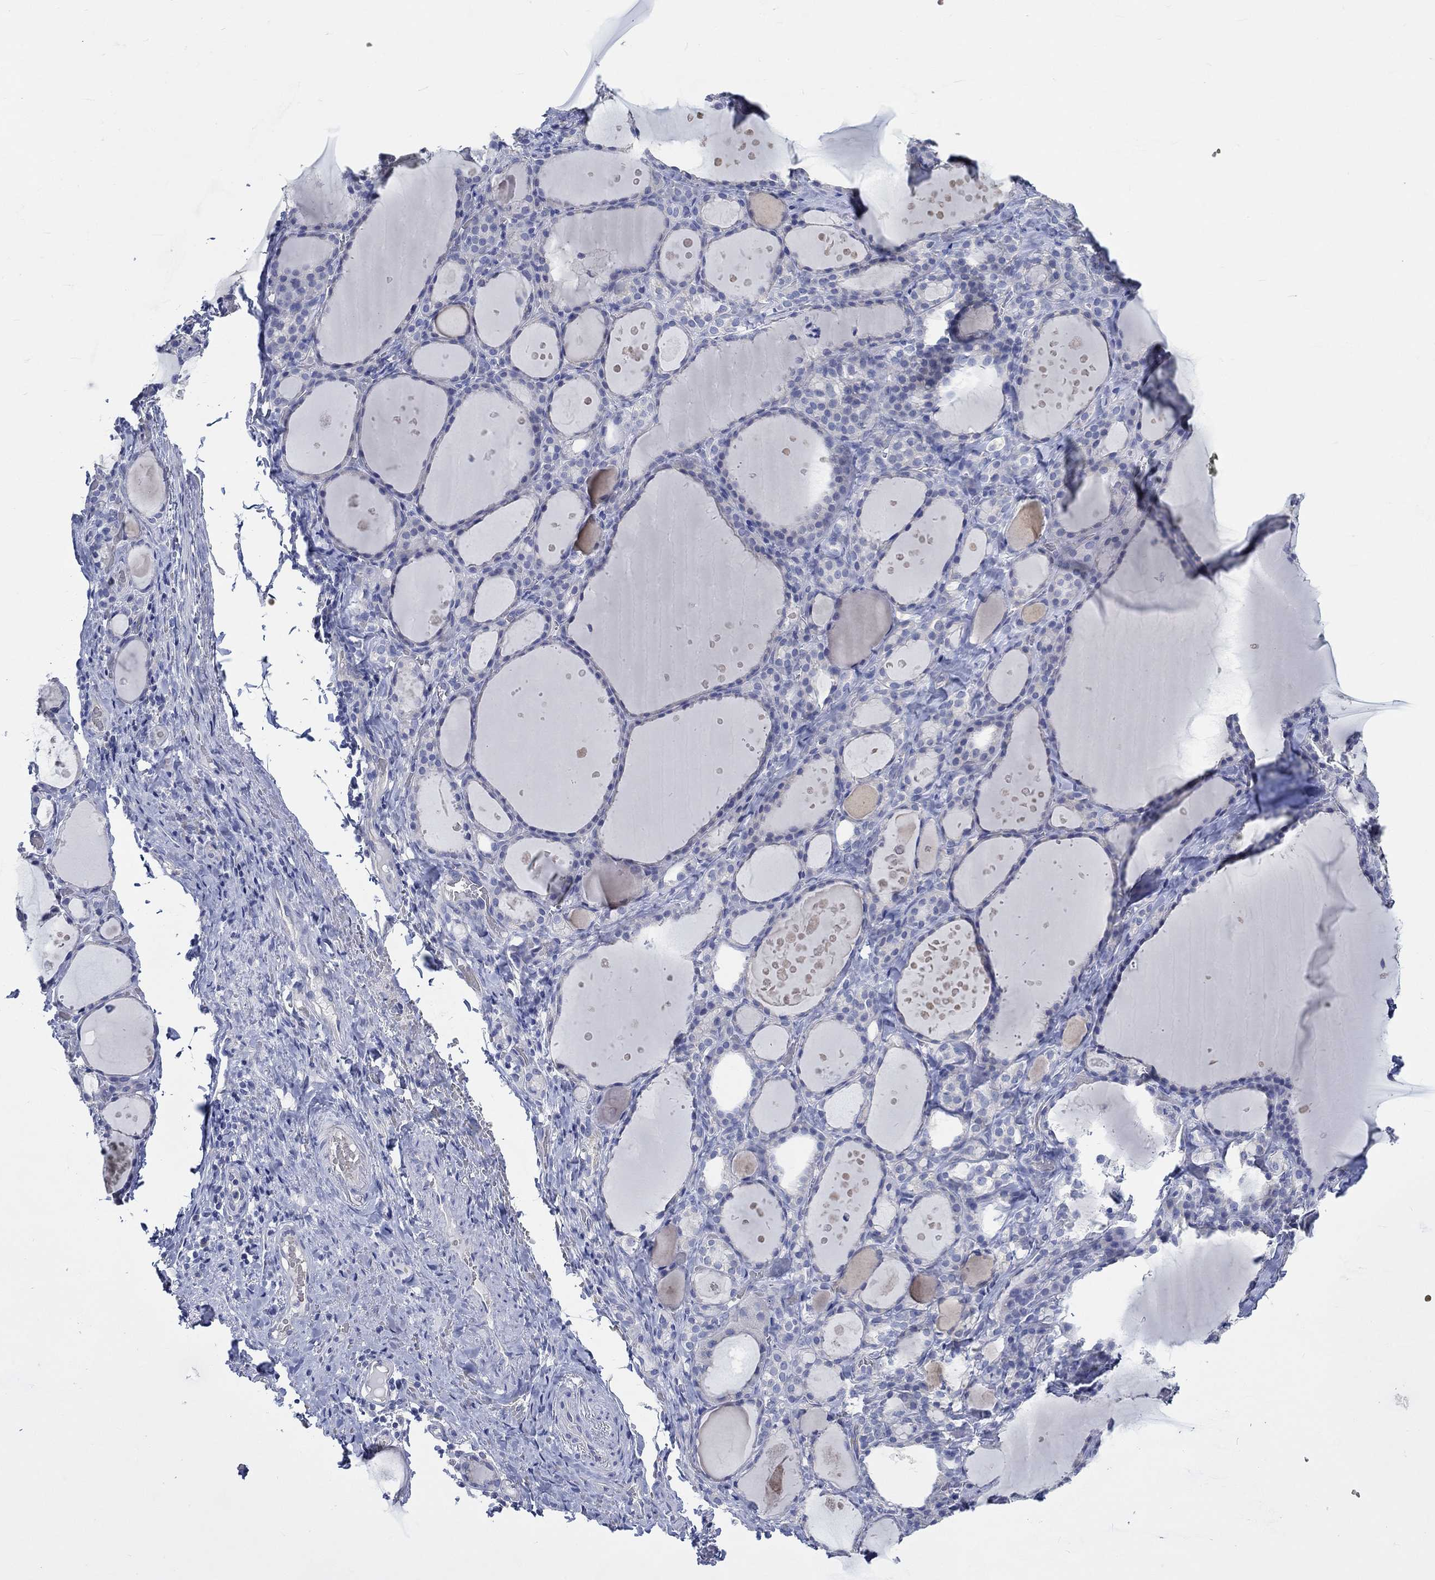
{"staining": {"intensity": "negative", "quantity": "none", "location": "none"}, "tissue": "thyroid gland", "cell_type": "Glandular cells", "image_type": "normal", "snomed": [{"axis": "morphology", "description": "Normal tissue, NOS"}, {"axis": "topography", "description": "Thyroid gland"}], "caption": "An image of thyroid gland stained for a protein displays no brown staining in glandular cells. The staining is performed using DAB brown chromogen with nuclei counter-stained in using hematoxylin.", "gene": "KCNA1", "patient": {"sex": "male", "age": 68}}